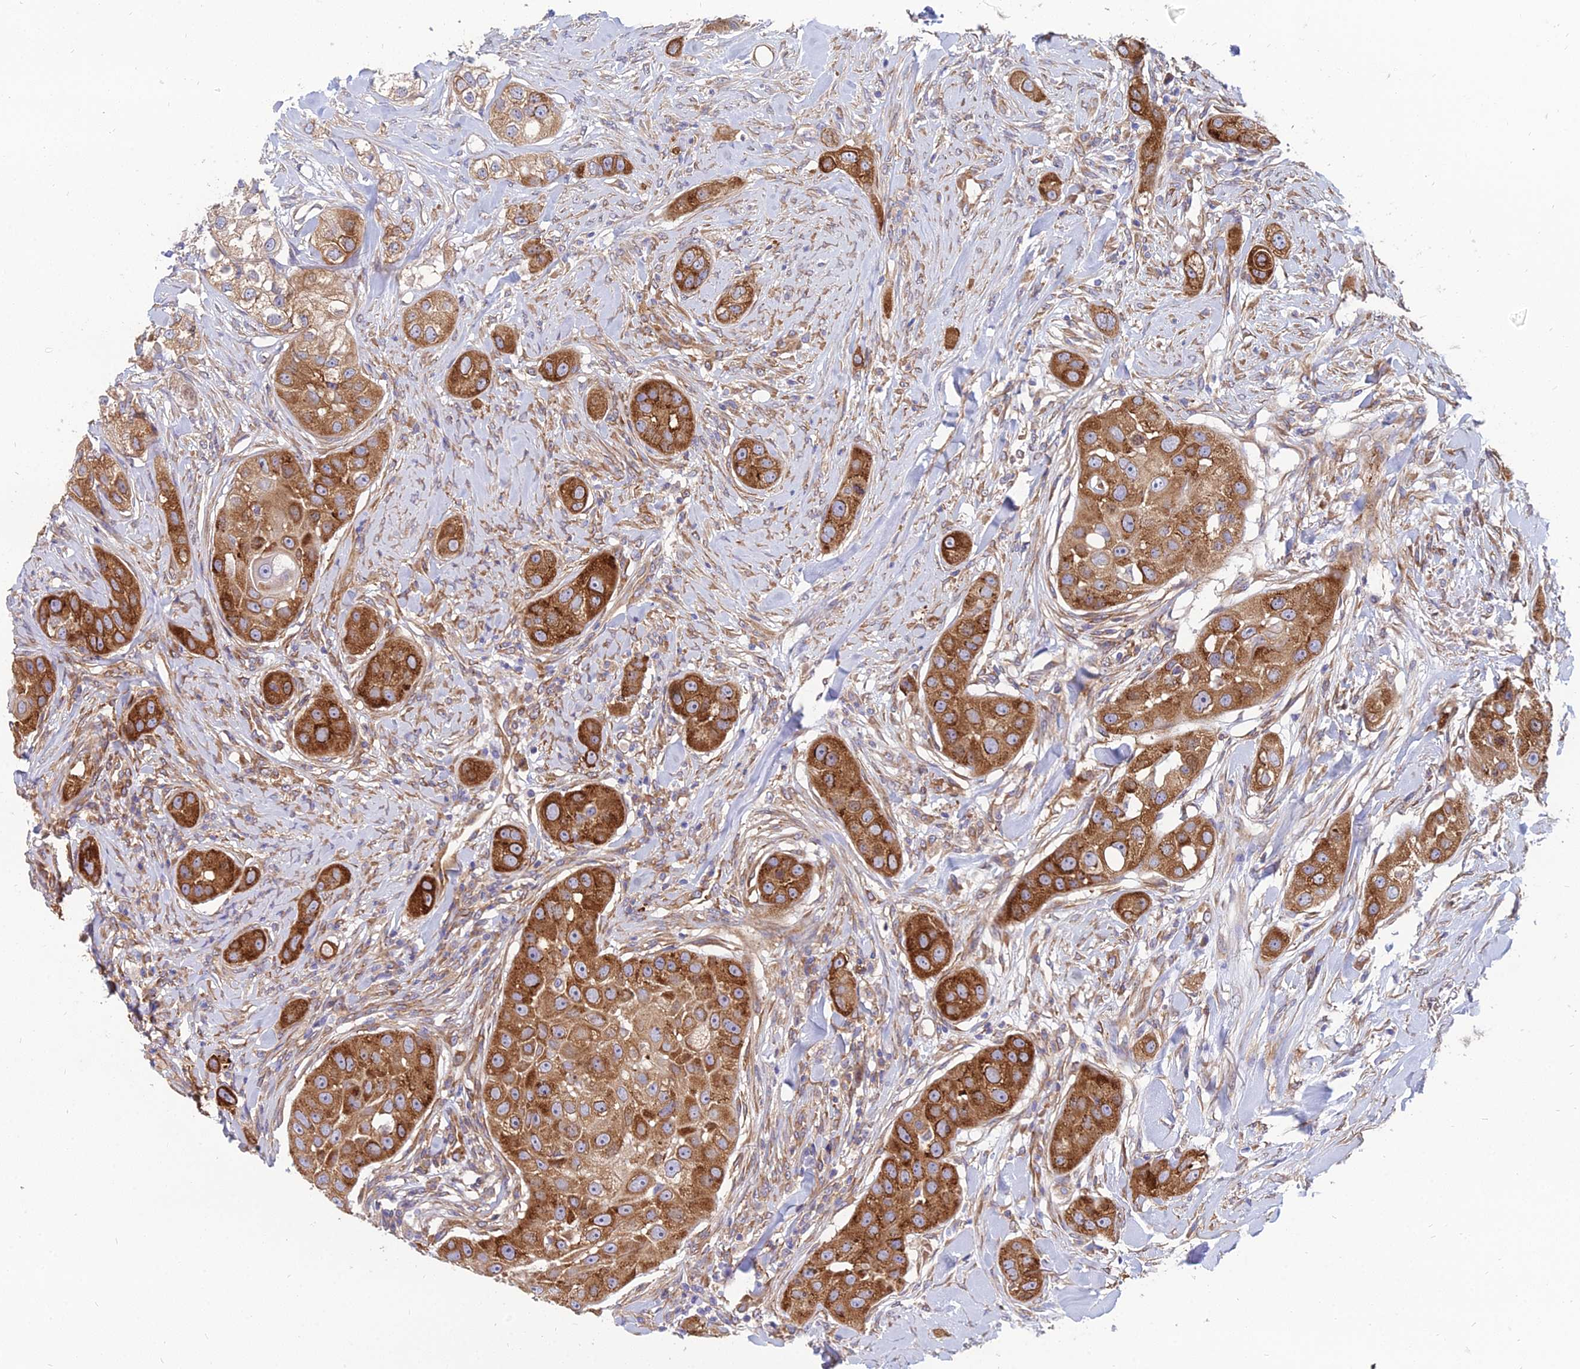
{"staining": {"intensity": "strong", "quantity": ">75%", "location": "cytoplasmic/membranous"}, "tissue": "head and neck cancer", "cell_type": "Tumor cells", "image_type": "cancer", "snomed": [{"axis": "morphology", "description": "Normal tissue, NOS"}, {"axis": "morphology", "description": "Squamous cell carcinoma, NOS"}, {"axis": "topography", "description": "Skeletal muscle"}, {"axis": "topography", "description": "Head-Neck"}], "caption": "The photomicrograph reveals staining of head and neck squamous cell carcinoma, revealing strong cytoplasmic/membranous protein positivity (brown color) within tumor cells.", "gene": "TXLNA", "patient": {"sex": "male", "age": 51}}